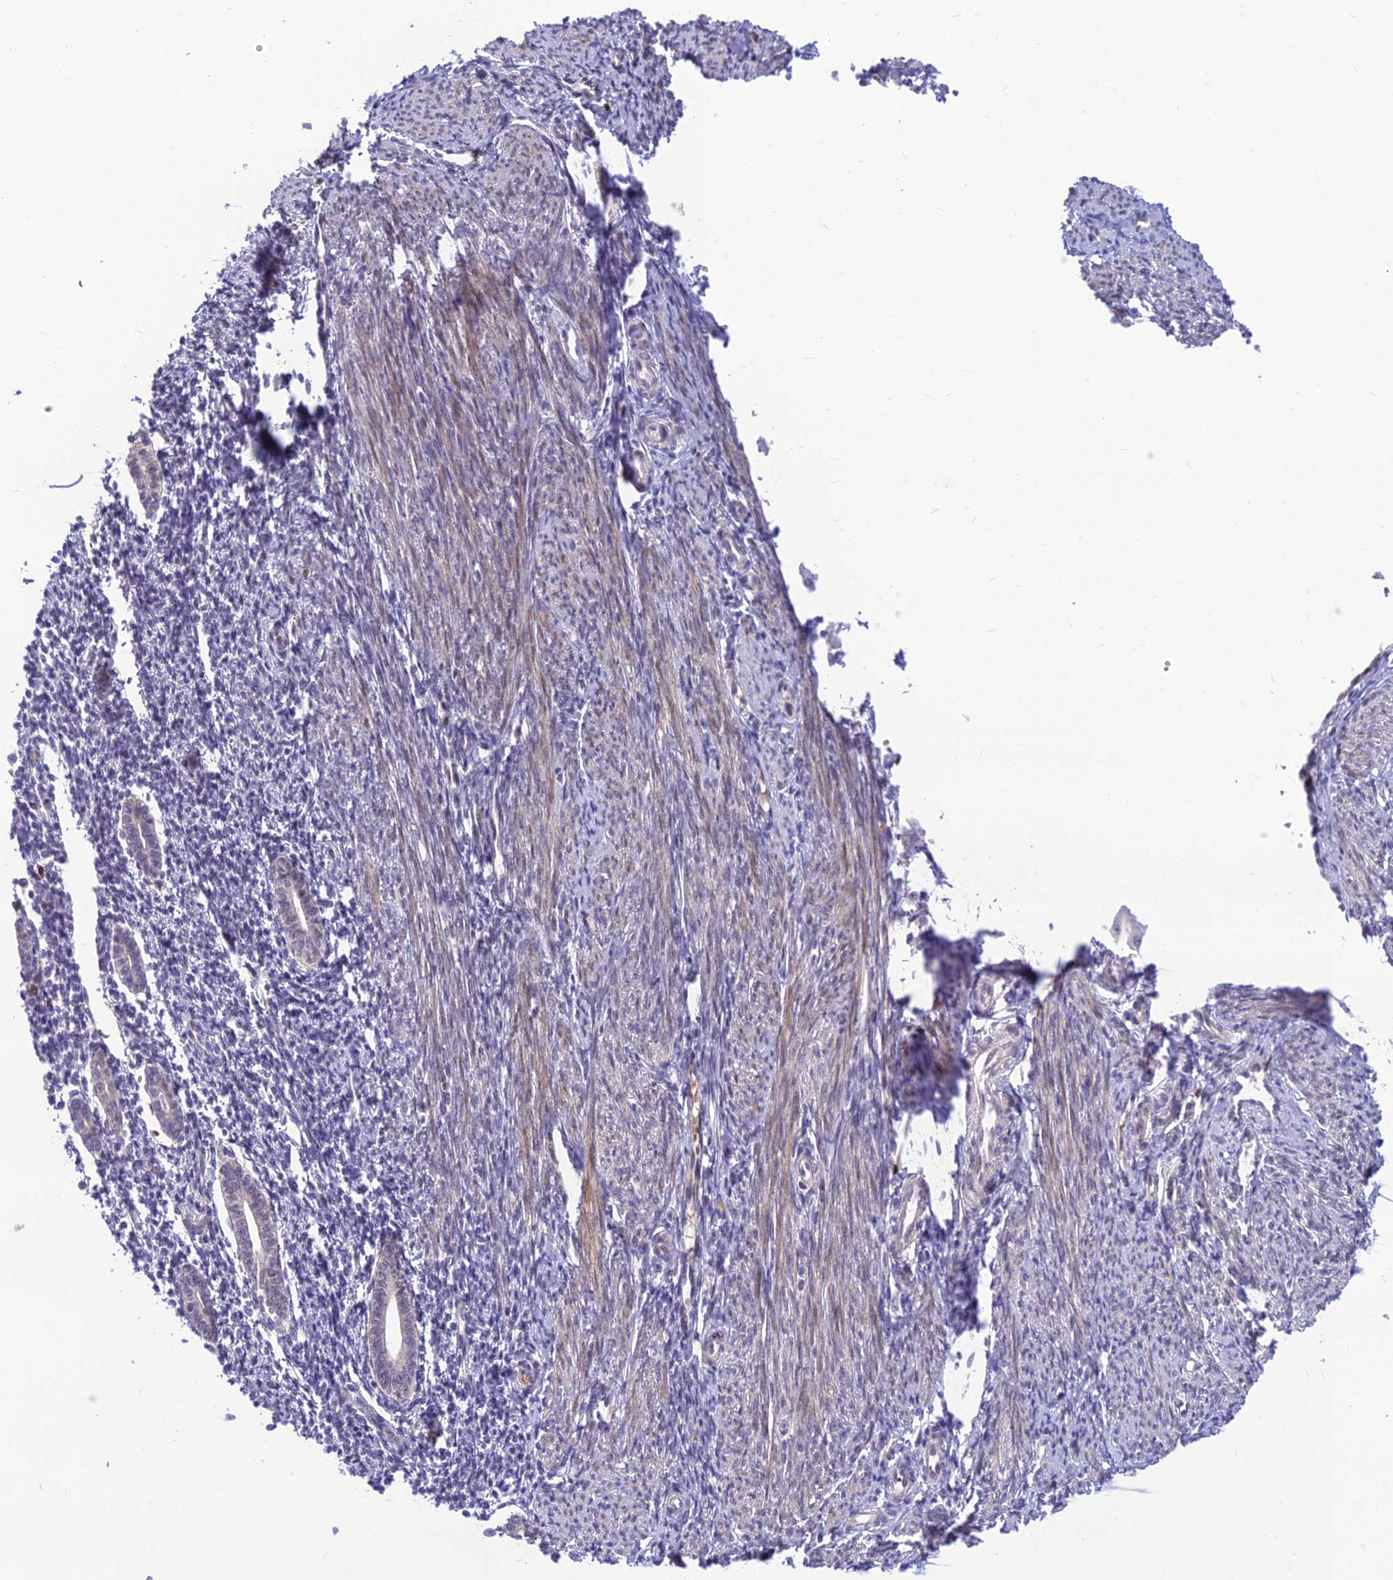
{"staining": {"intensity": "weak", "quantity": "<25%", "location": "nuclear"}, "tissue": "endometrium", "cell_type": "Cells in endometrial stroma", "image_type": "normal", "snomed": [{"axis": "morphology", "description": "Normal tissue, NOS"}, {"axis": "topography", "description": "Endometrium"}], "caption": "The micrograph reveals no staining of cells in endometrial stroma in unremarkable endometrium.", "gene": "ASPDH", "patient": {"sex": "female", "age": 56}}